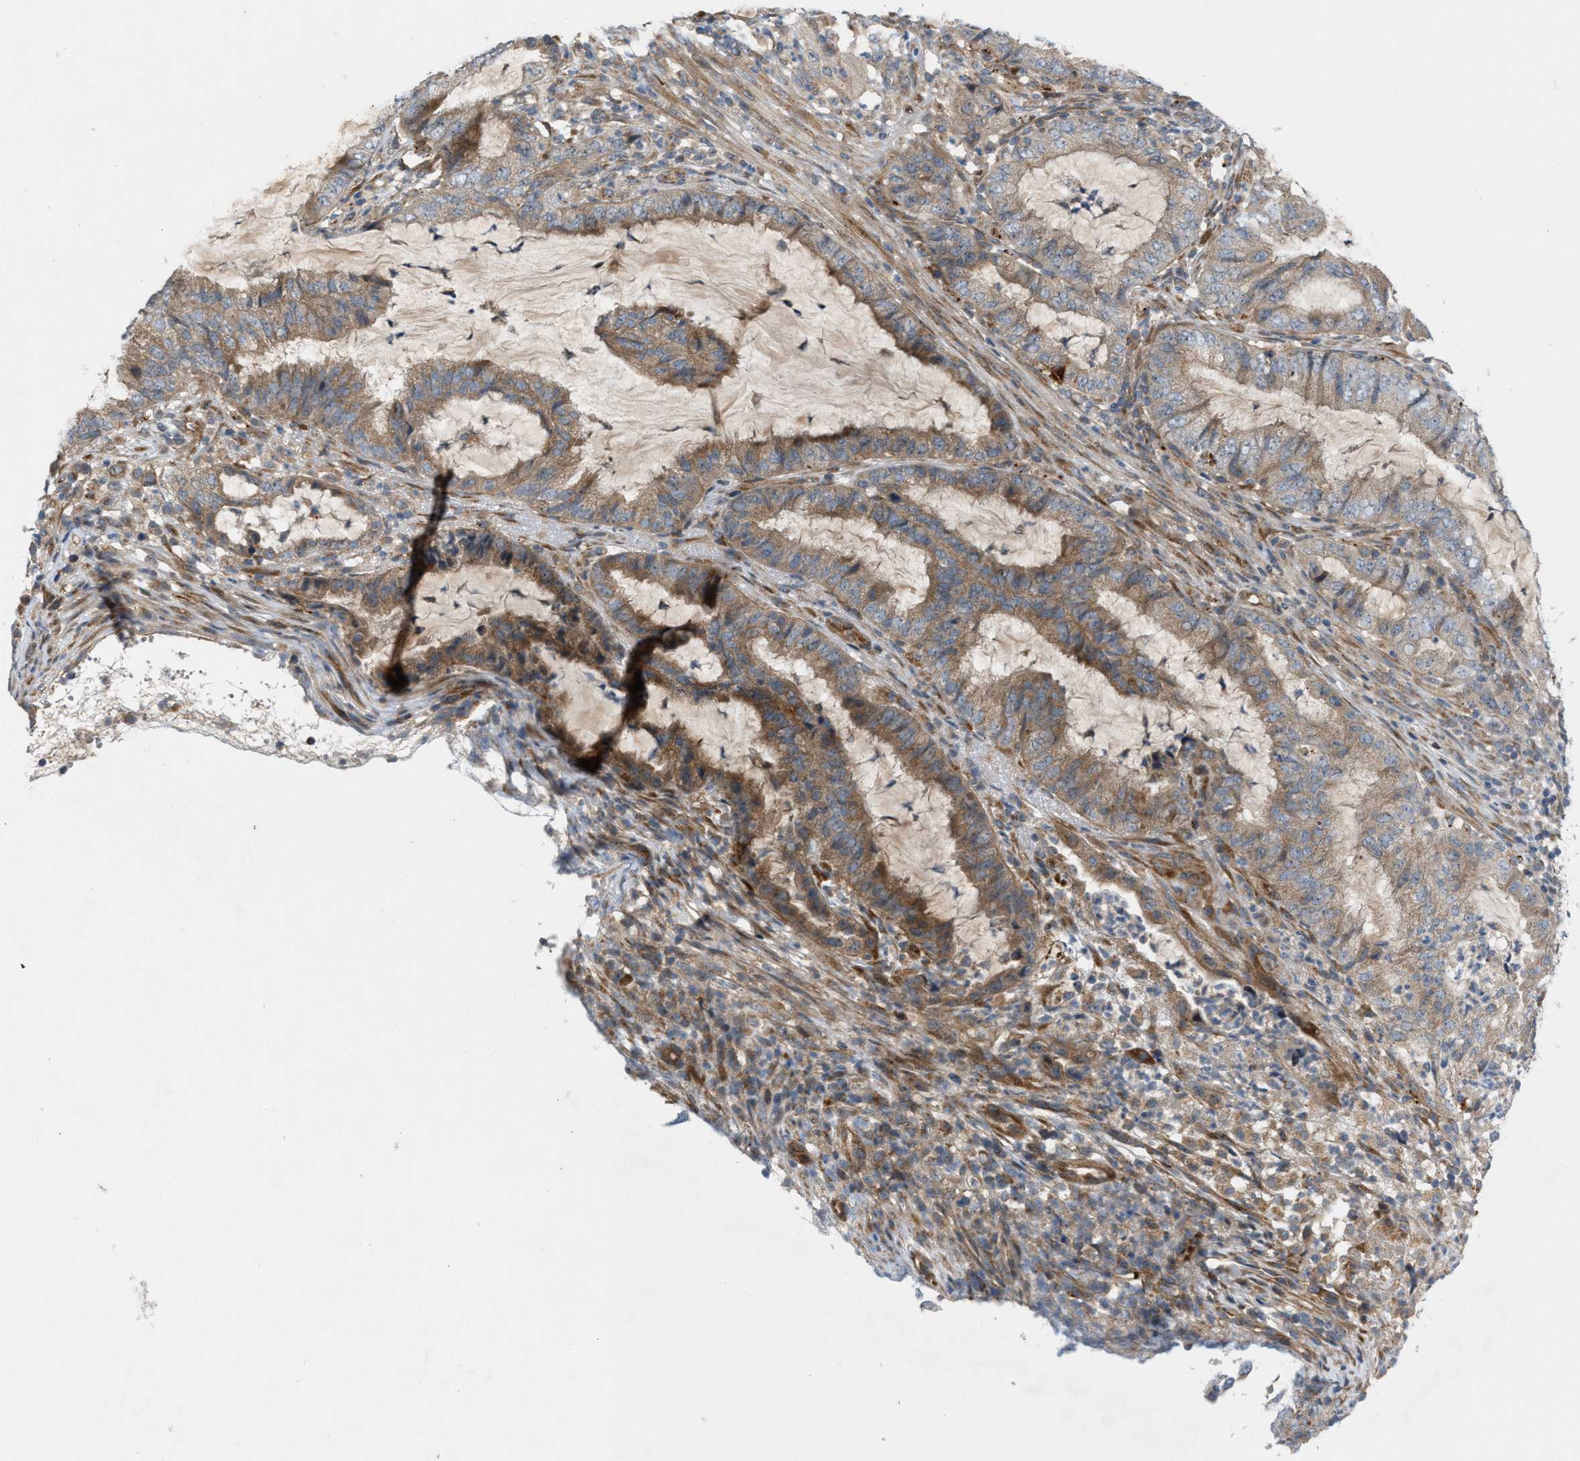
{"staining": {"intensity": "moderate", "quantity": ">75%", "location": "cytoplasmic/membranous"}, "tissue": "endometrial cancer", "cell_type": "Tumor cells", "image_type": "cancer", "snomed": [{"axis": "morphology", "description": "Adenocarcinoma, NOS"}, {"axis": "topography", "description": "Endometrium"}], "caption": "This image displays immunohistochemistry (IHC) staining of endometrial cancer (adenocarcinoma), with medium moderate cytoplasmic/membranous staining in approximately >75% of tumor cells.", "gene": "CYB5D1", "patient": {"sex": "female", "age": 51}}